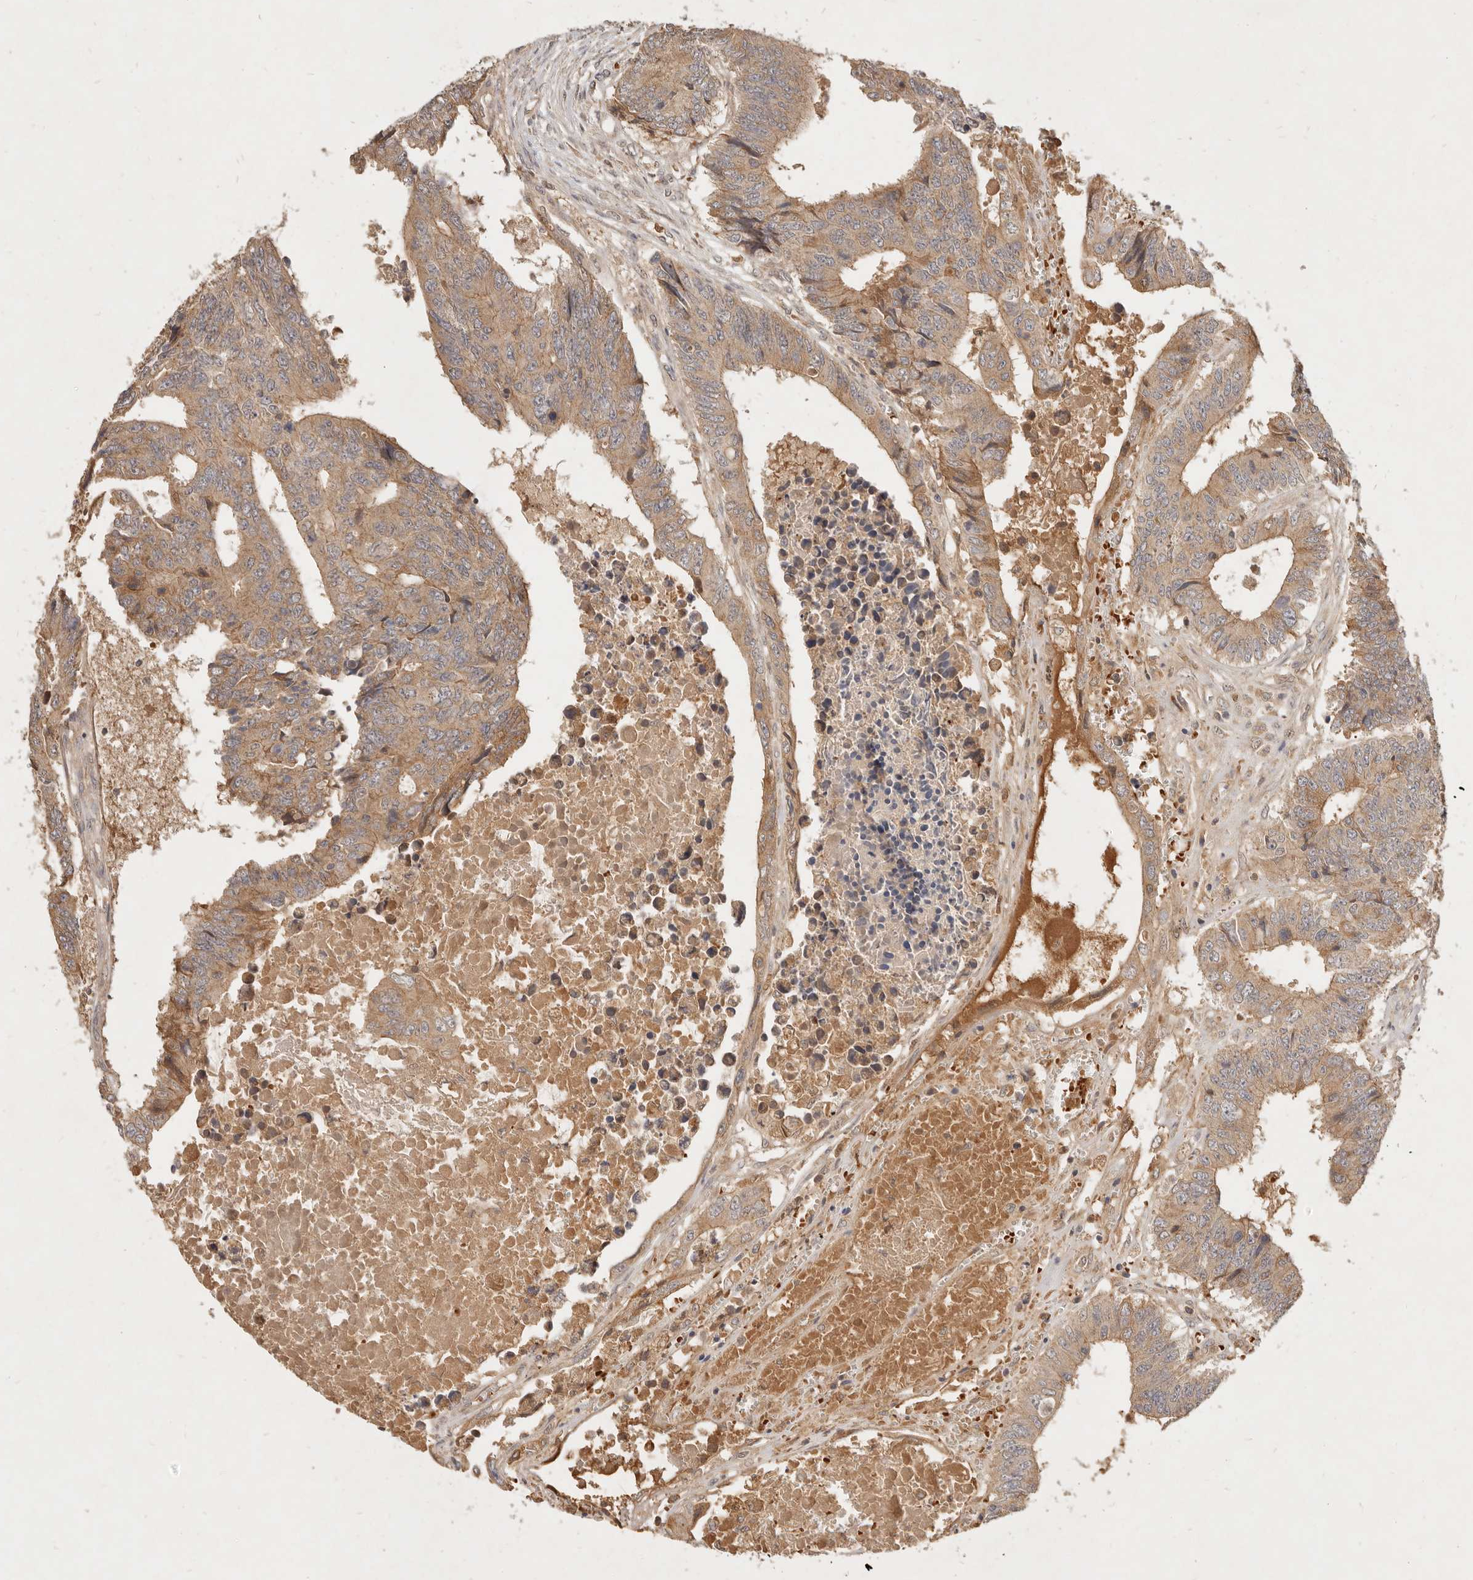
{"staining": {"intensity": "moderate", "quantity": ">75%", "location": "cytoplasmic/membranous"}, "tissue": "colorectal cancer", "cell_type": "Tumor cells", "image_type": "cancer", "snomed": [{"axis": "morphology", "description": "Adenocarcinoma, NOS"}, {"axis": "topography", "description": "Rectum"}], "caption": "Adenocarcinoma (colorectal) stained with a brown dye demonstrates moderate cytoplasmic/membranous positive positivity in approximately >75% of tumor cells.", "gene": "FREM2", "patient": {"sex": "male", "age": 84}}